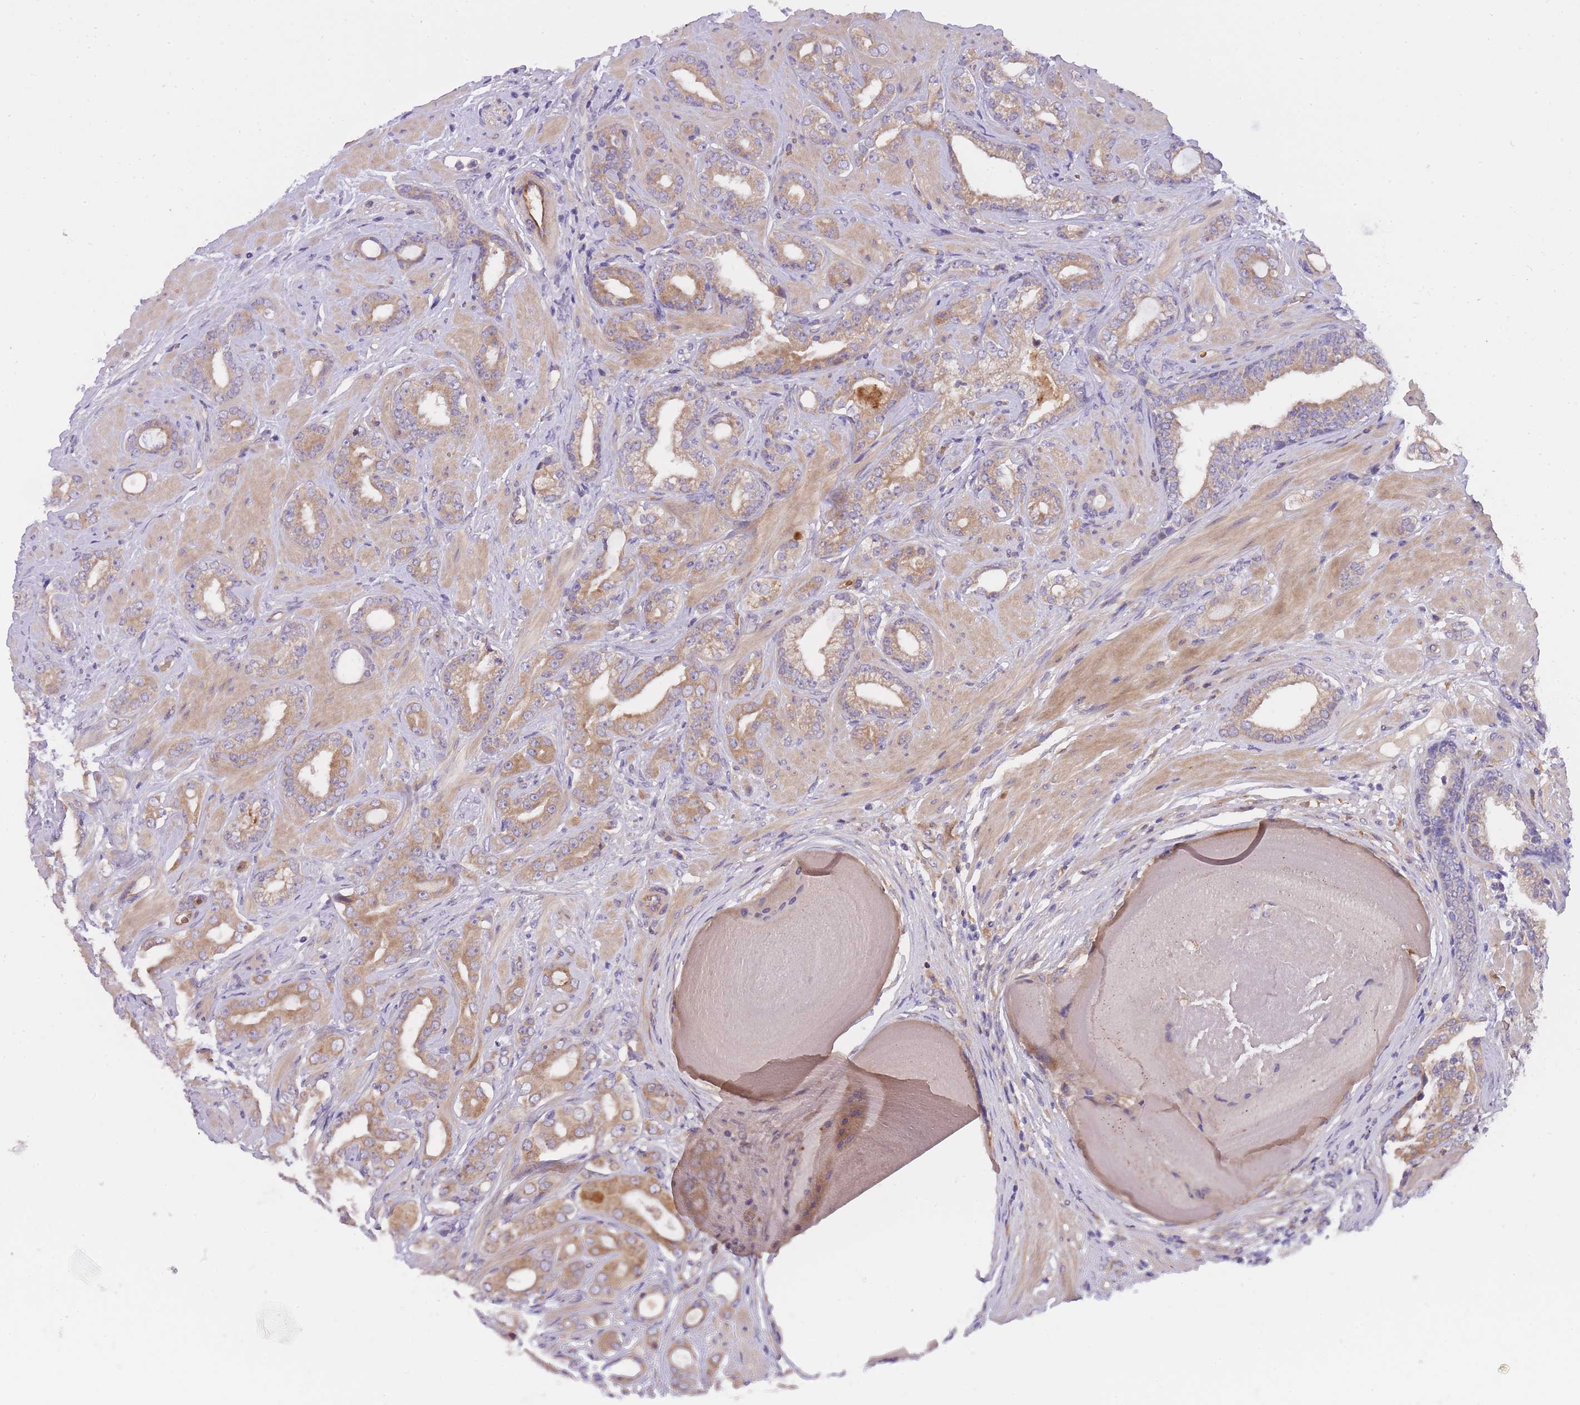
{"staining": {"intensity": "moderate", "quantity": "25%-75%", "location": "cytoplasmic/membranous"}, "tissue": "prostate cancer", "cell_type": "Tumor cells", "image_type": "cancer", "snomed": [{"axis": "morphology", "description": "Adenocarcinoma, Low grade"}, {"axis": "topography", "description": "Prostate"}], "caption": "A medium amount of moderate cytoplasmic/membranous staining is present in approximately 25%-75% of tumor cells in low-grade adenocarcinoma (prostate) tissue.", "gene": "CRYGN", "patient": {"sex": "male", "age": 57}}